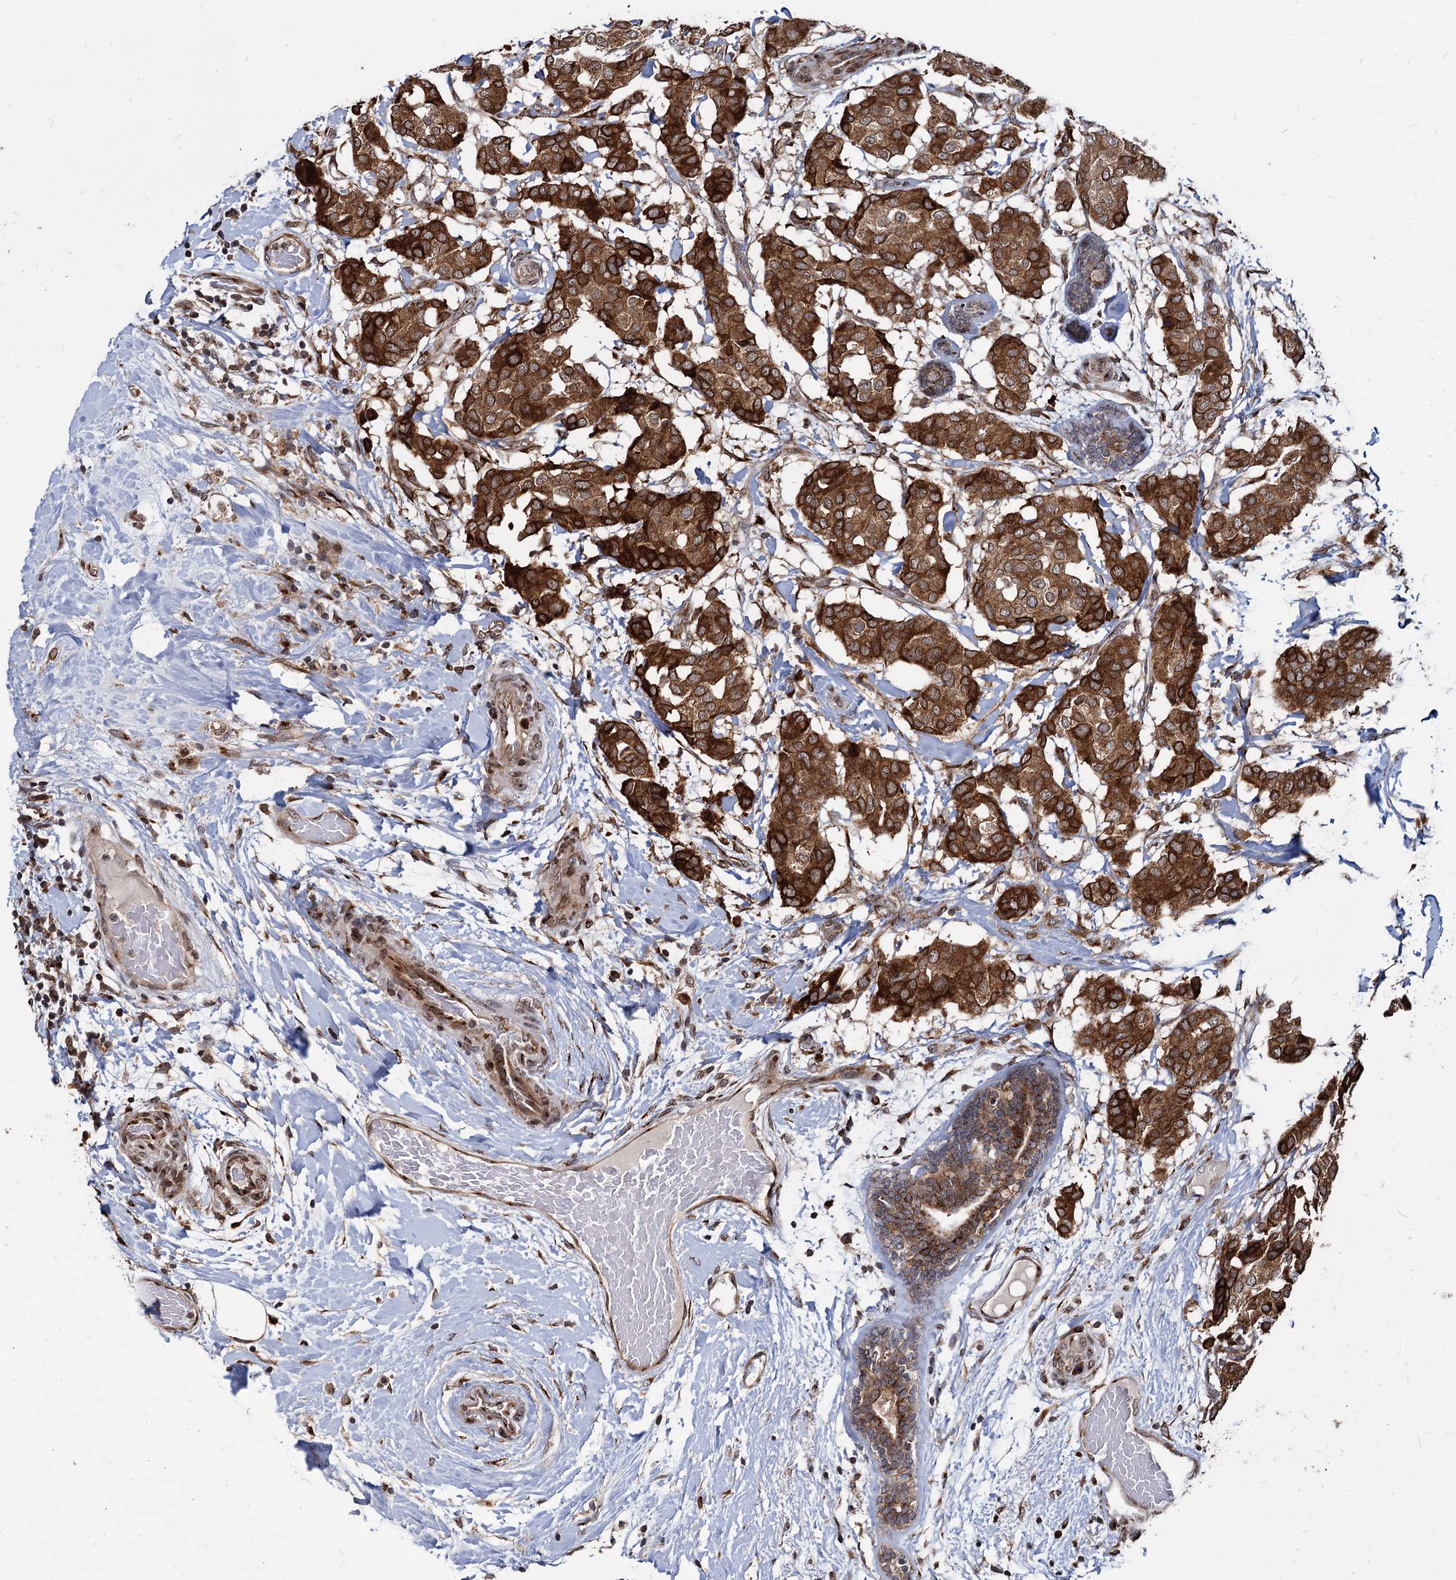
{"staining": {"intensity": "strong", "quantity": ">75%", "location": "cytoplasmic/membranous"}, "tissue": "breast cancer", "cell_type": "Tumor cells", "image_type": "cancer", "snomed": [{"axis": "morphology", "description": "Duct carcinoma"}, {"axis": "topography", "description": "Breast"}], "caption": "Human invasive ductal carcinoma (breast) stained with a protein marker exhibits strong staining in tumor cells.", "gene": "SAAL1", "patient": {"sex": "female", "age": 75}}